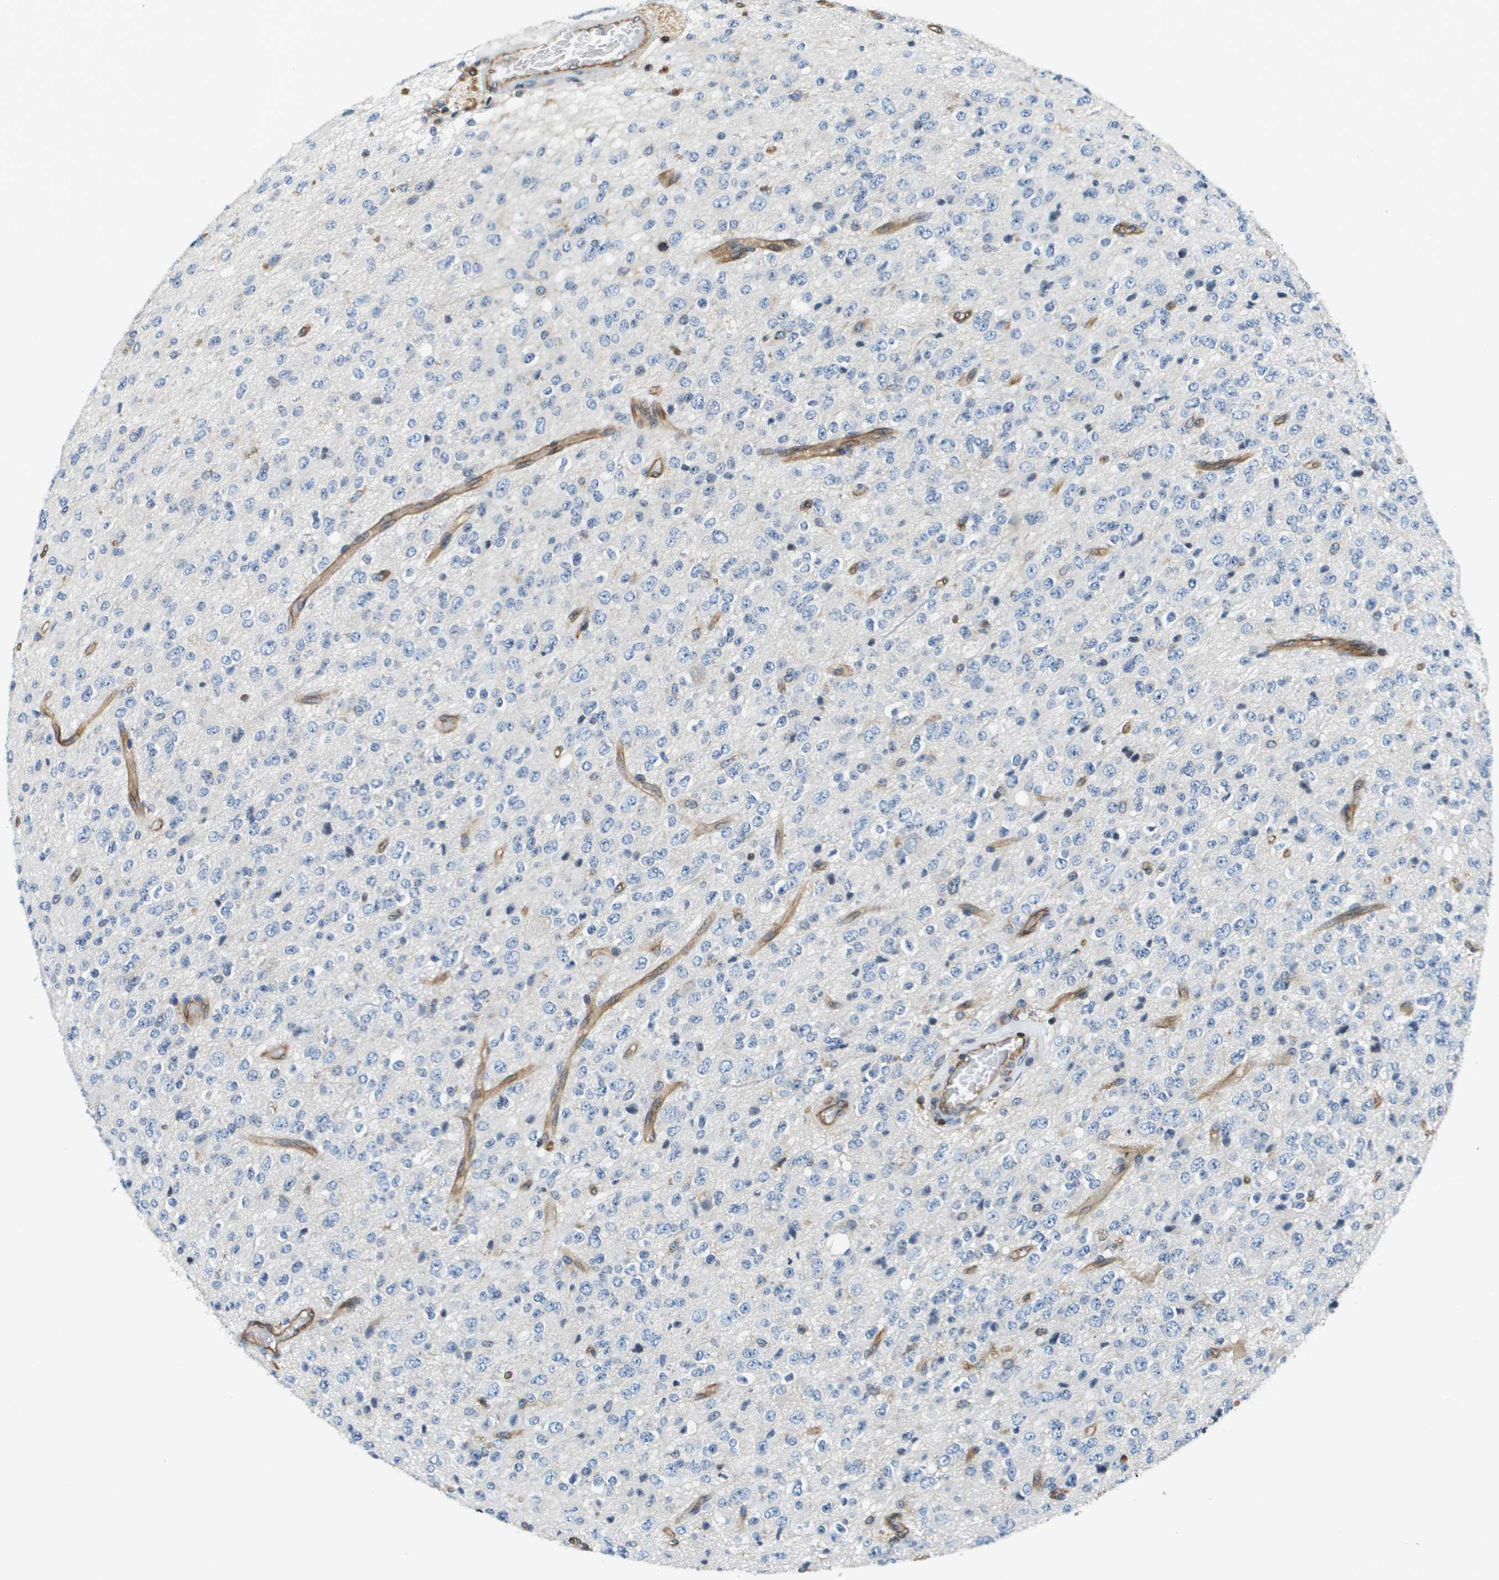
{"staining": {"intensity": "negative", "quantity": "none", "location": "none"}, "tissue": "glioma", "cell_type": "Tumor cells", "image_type": "cancer", "snomed": [{"axis": "morphology", "description": "Glioma, malignant, High grade"}, {"axis": "topography", "description": "pancreas cauda"}], "caption": "DAB immunohistochemical staining of human high-grade glioma (malignant) shows no significant expression in tumor cells.", "gene": "ESYT1", "patient": {"sex": "male", "age": 60}}